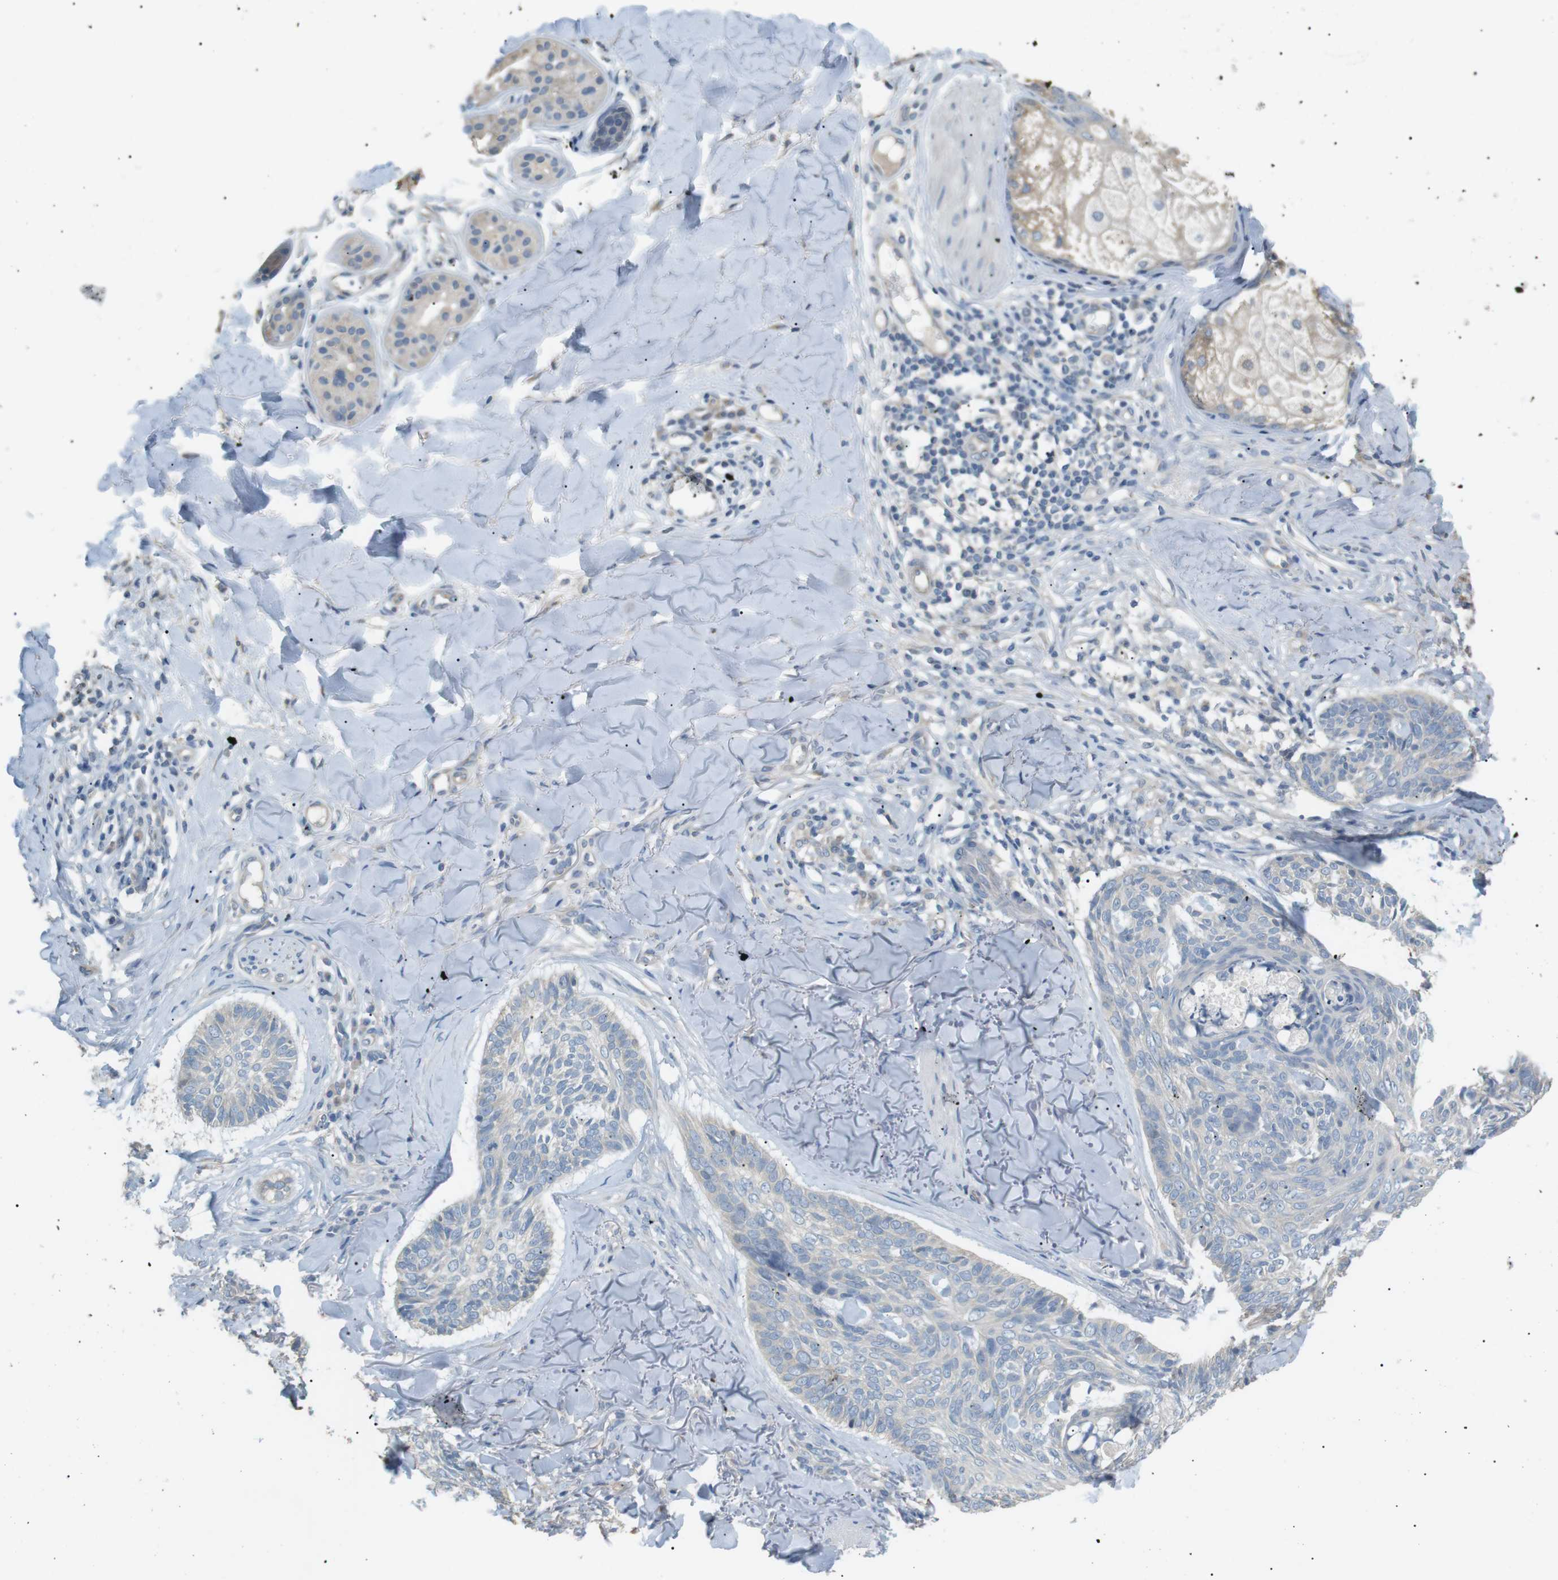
{"staining": {"intensity": "negative", "quantity": "none", "location": "none"}, "tissue": "skin cancer", "cell_type": "Tumor cells", "image_type": "cancer", "snomed": [{"axis": "morphology", "description": "Basal cell carcinoma"}, {"axis": "topography", "description": "Skin"}], "caption": "IHC of human skin basal cell carcinoma displays no positivity in tumor cells.", "gene": "CDH26", "patient": {"sex": "male", "age": 43}}